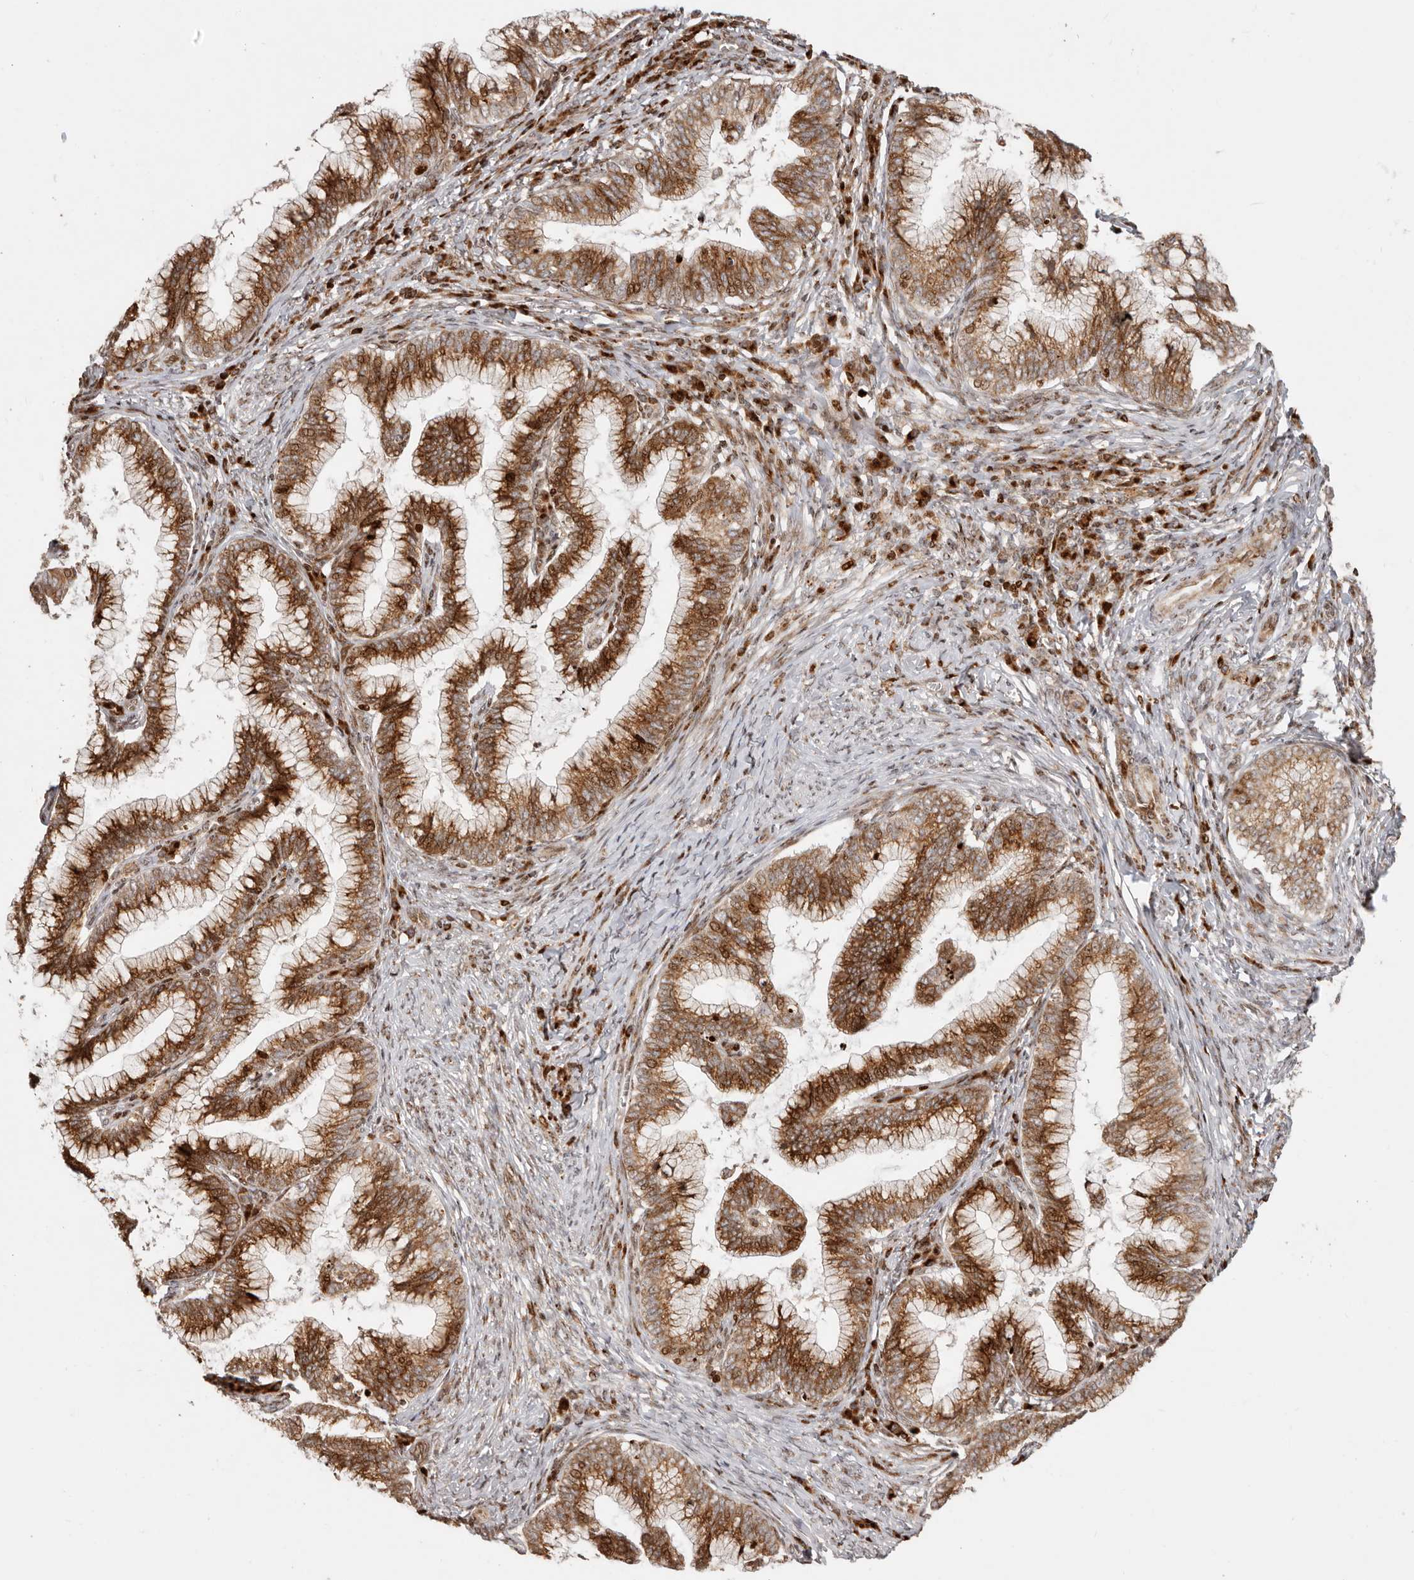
{"staining": {"intensity": "strong", "quantity": ">75%", "location": "cytoplasmic/membranous,nuclear"}, "tissue": "cervical cancer", "cell_type": "Tumor cells", "image_type": "cancer", "snomed": [{"axis": "morphology", "description": "Adenocarcinoma, NOS"}, {"axis": "topography", "description": "Cervix"}], "caption": "A brown stain highlights strong cytoplasmic/membranous and nuclear expression of a protein in human cervical cancer tumor cells.", "gene": "TRIM4", "patient": {"sex": "female", "age": 36}}